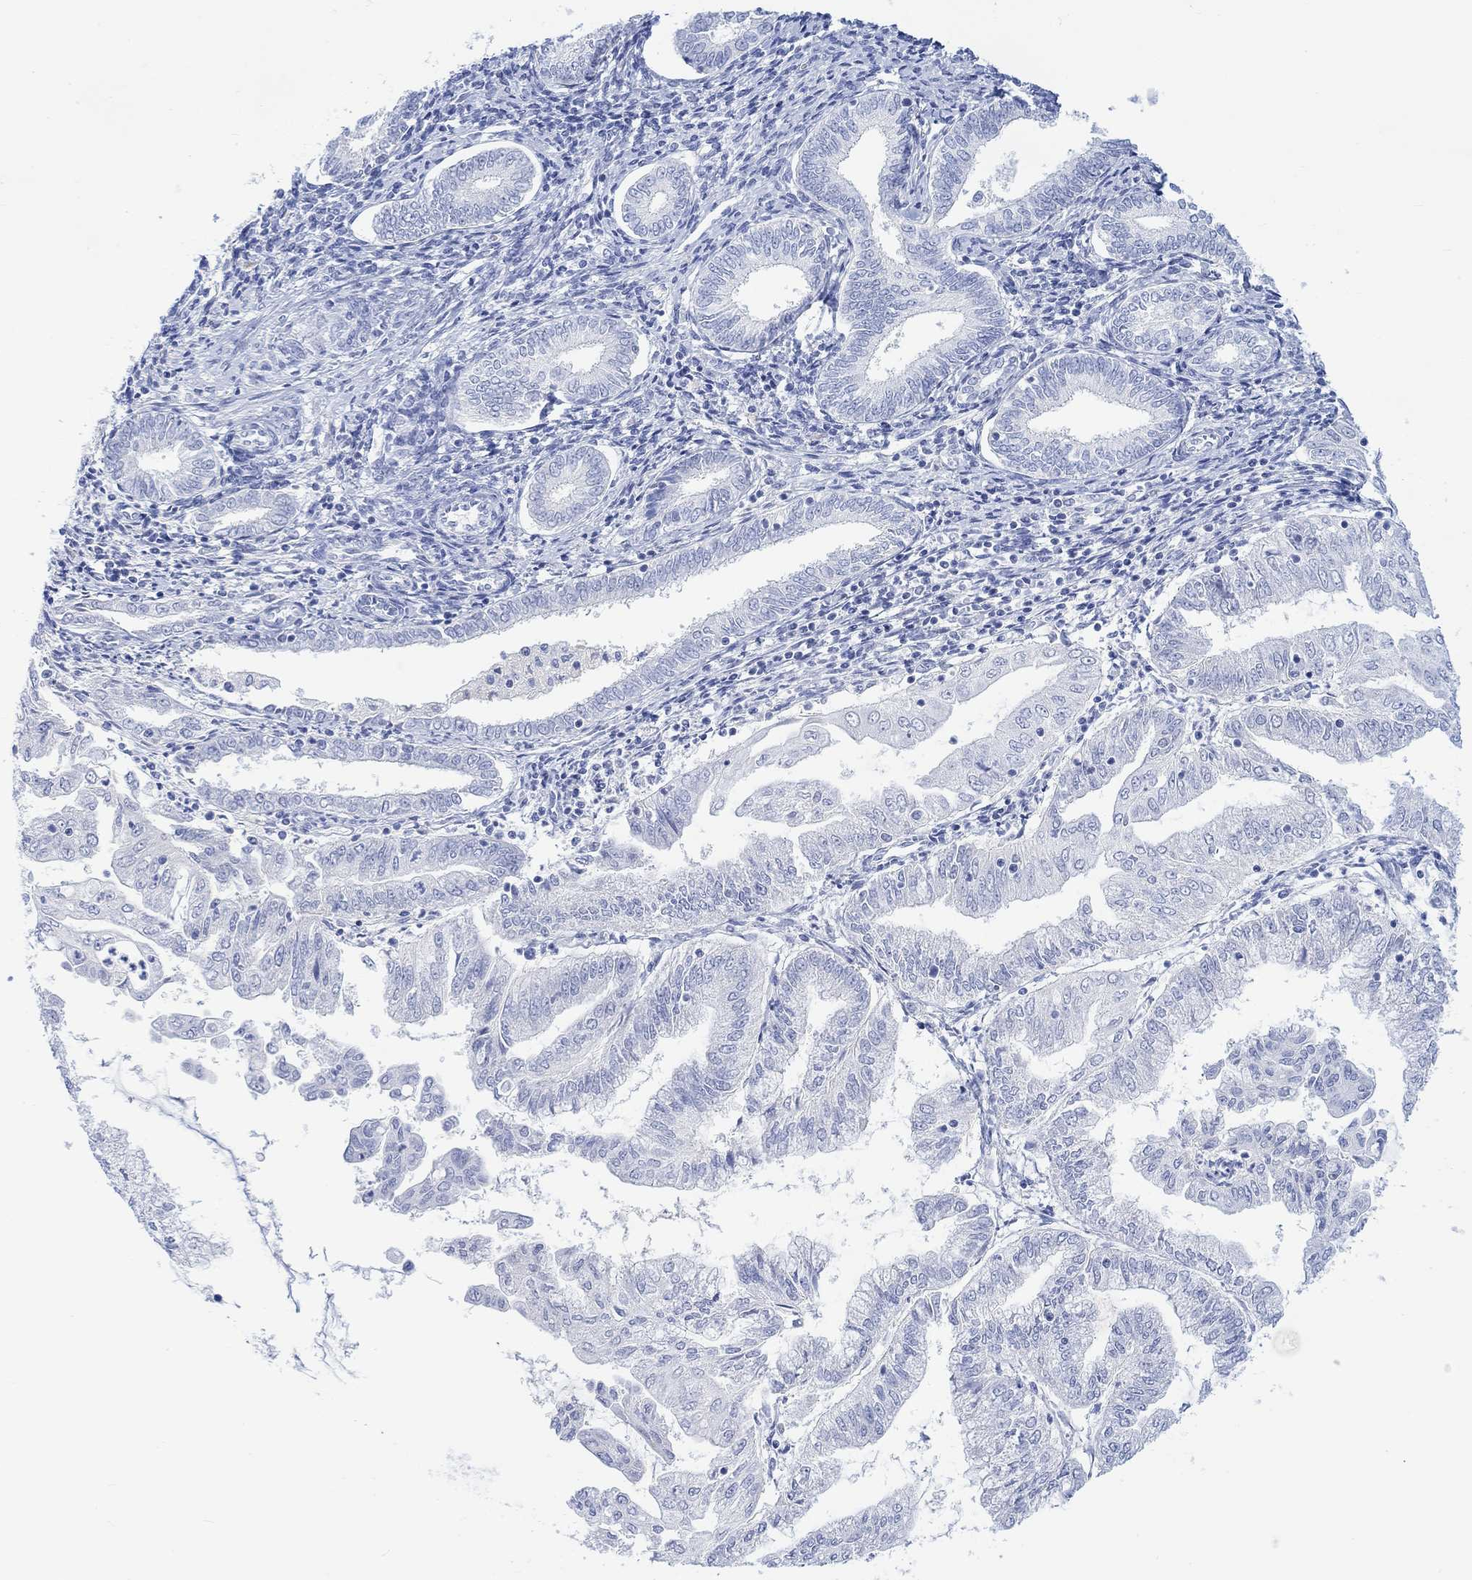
{"staining": {"intensity": "negative", "quantity": "none", "location": "none"}, "tissue": "endometrial cancer", "cell_type": "Tumor cells", "image_type": "cancer", "snomed": [{"axis": "morphology", "description": "Adenocarcinoma, NOS"}, {"axis": "topography", "description": "Endometrium"}], "caption": "Immunohistochemical staining of adenocarcinoma (endometrial) exhibits no significant staining in tumor cells.", "gene": "CALCA", "patient": {"sex": "female", "age": 56}}